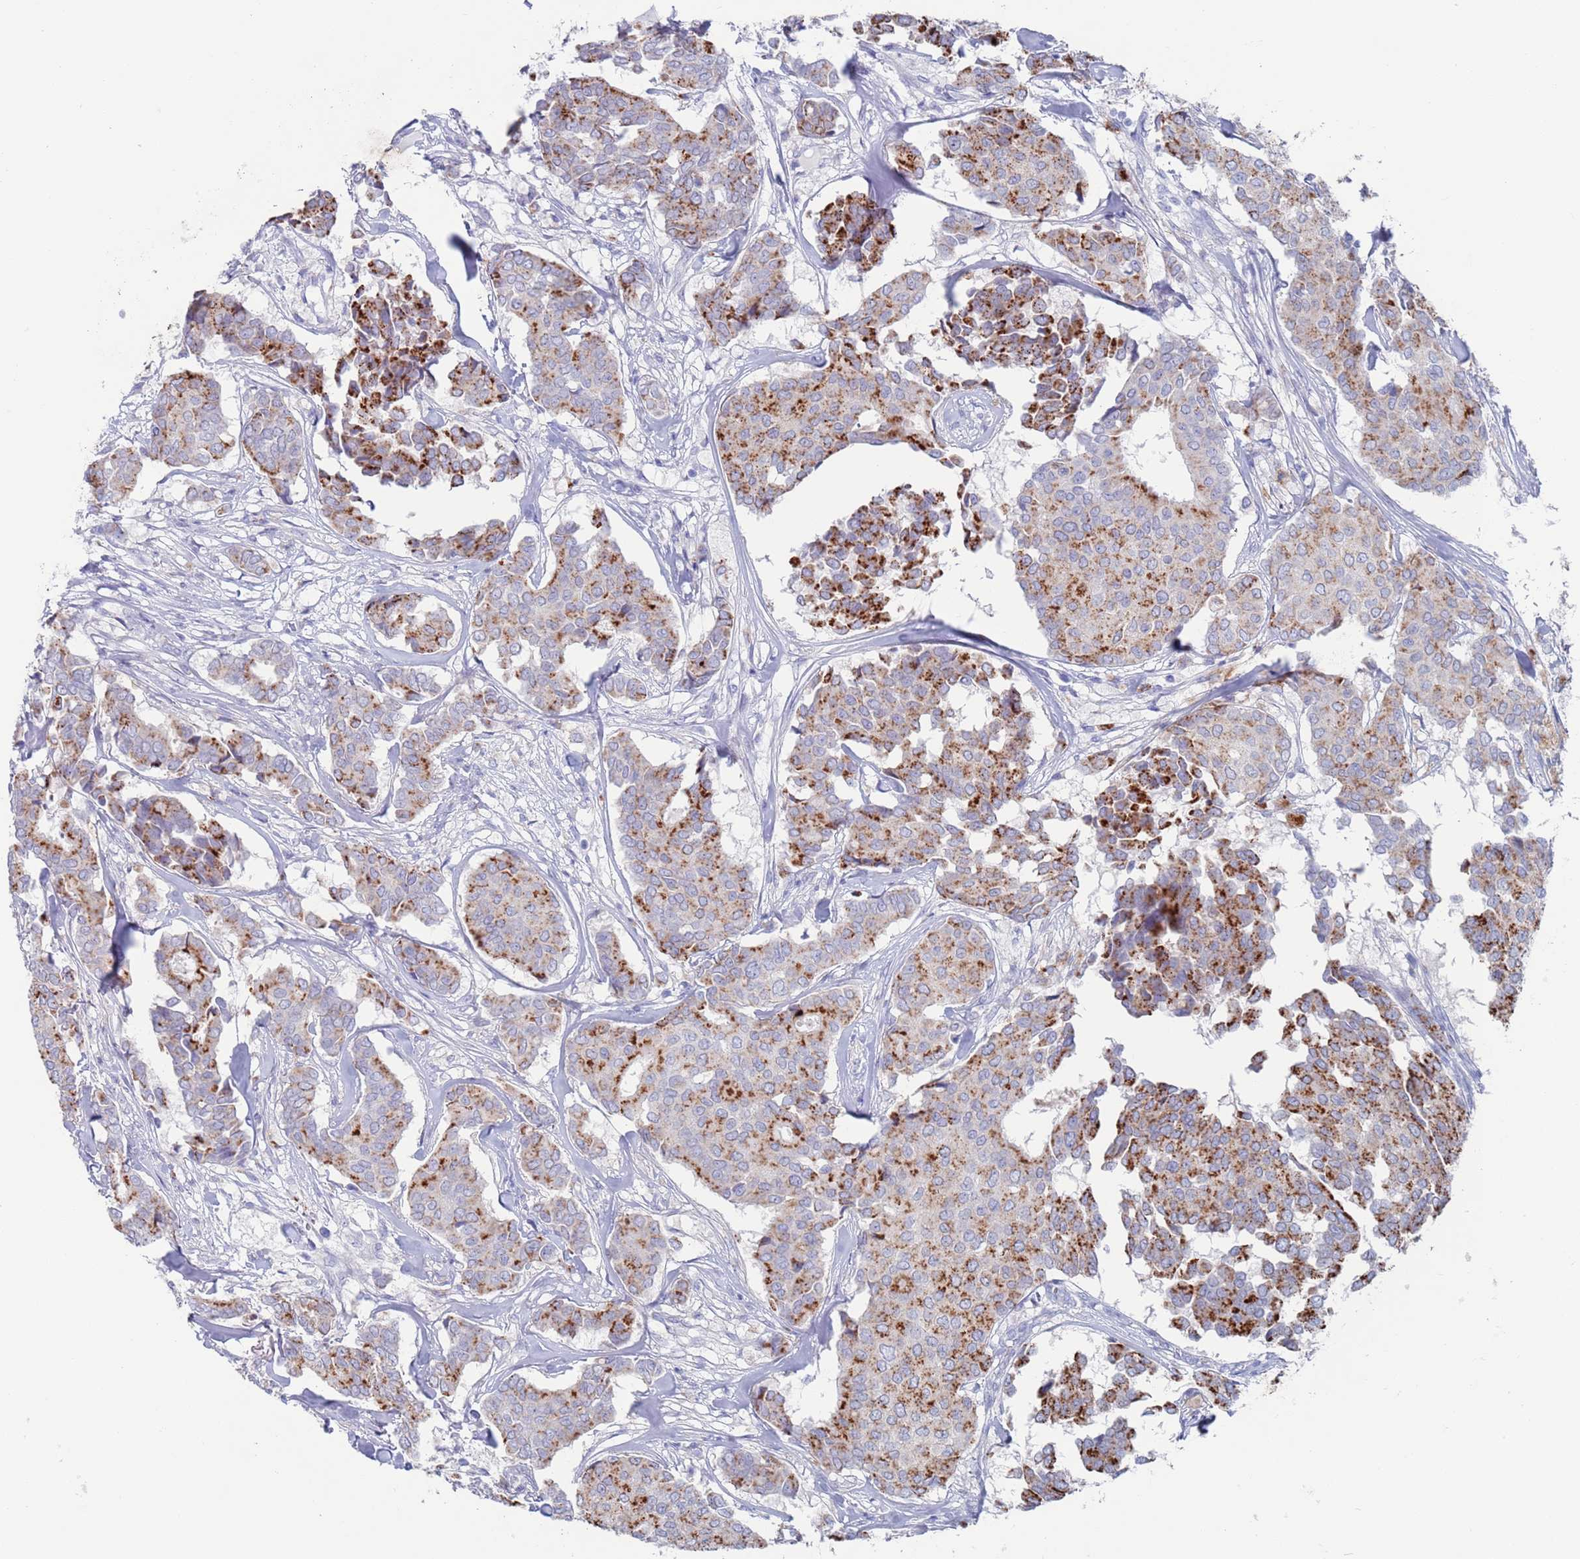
{"staining": {"intensity": "strong", "quantity": "25%-75%", "location": "cytoplasmic/membranous"}, "tissue": "breast cancer", "cell_type": "Tumor cells", "image_type": "cancer", "snomed": [{"axis": "morphology", "description": "Duct carcinoma"}, {"axis": "topography", "description": "Breast"}], "caption": "Strong cytoplasmic/membranous positivity for a protein is identified in about 25%-75% of tumor cells of breast intraductal carcinoma using IHC.", "gene": "FUCA1", "patient": {"sex": "female", "age": 75}}